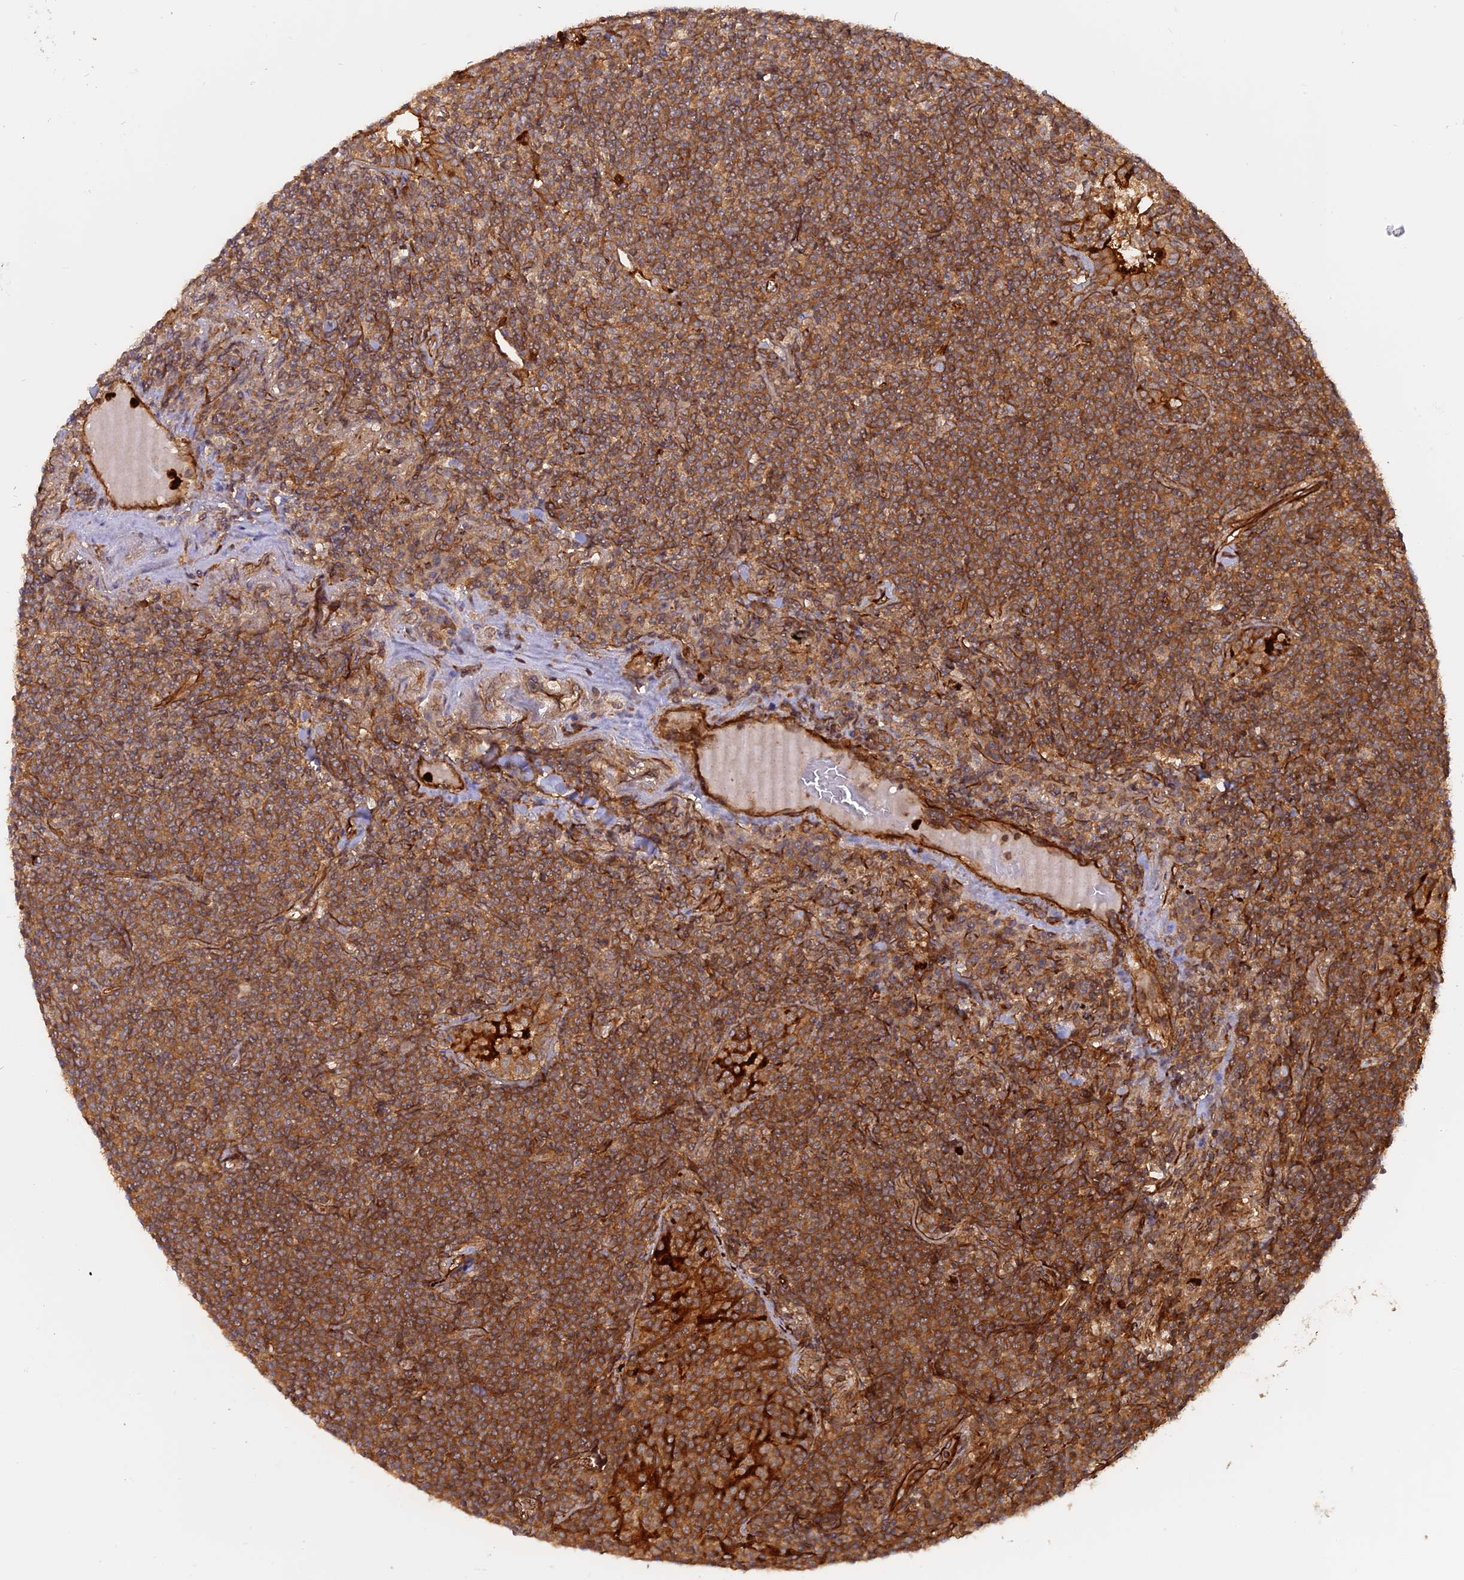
{"staining": {"intensity": "moderate", "quantity": ">75%", "location": "cytoplasmic/membranous"}, "tissue": "lymphoma", "cell_type": "Tumor cells", "image_type": "cancer", "snomed": [{"axis": "morphology", "description": "Malignant lymphoma, non-Hodgkin's type, Low grade"}, {"axis": "topography", "description": "Lung"}], "caption": "Lymphoma stained with a brown dye reveals moderate cytoplasmic/membranous positive positivity in about >75% of tumor cells.", "gene": "PHLDB3", "patient": {"sex": "female", "age": 71}}